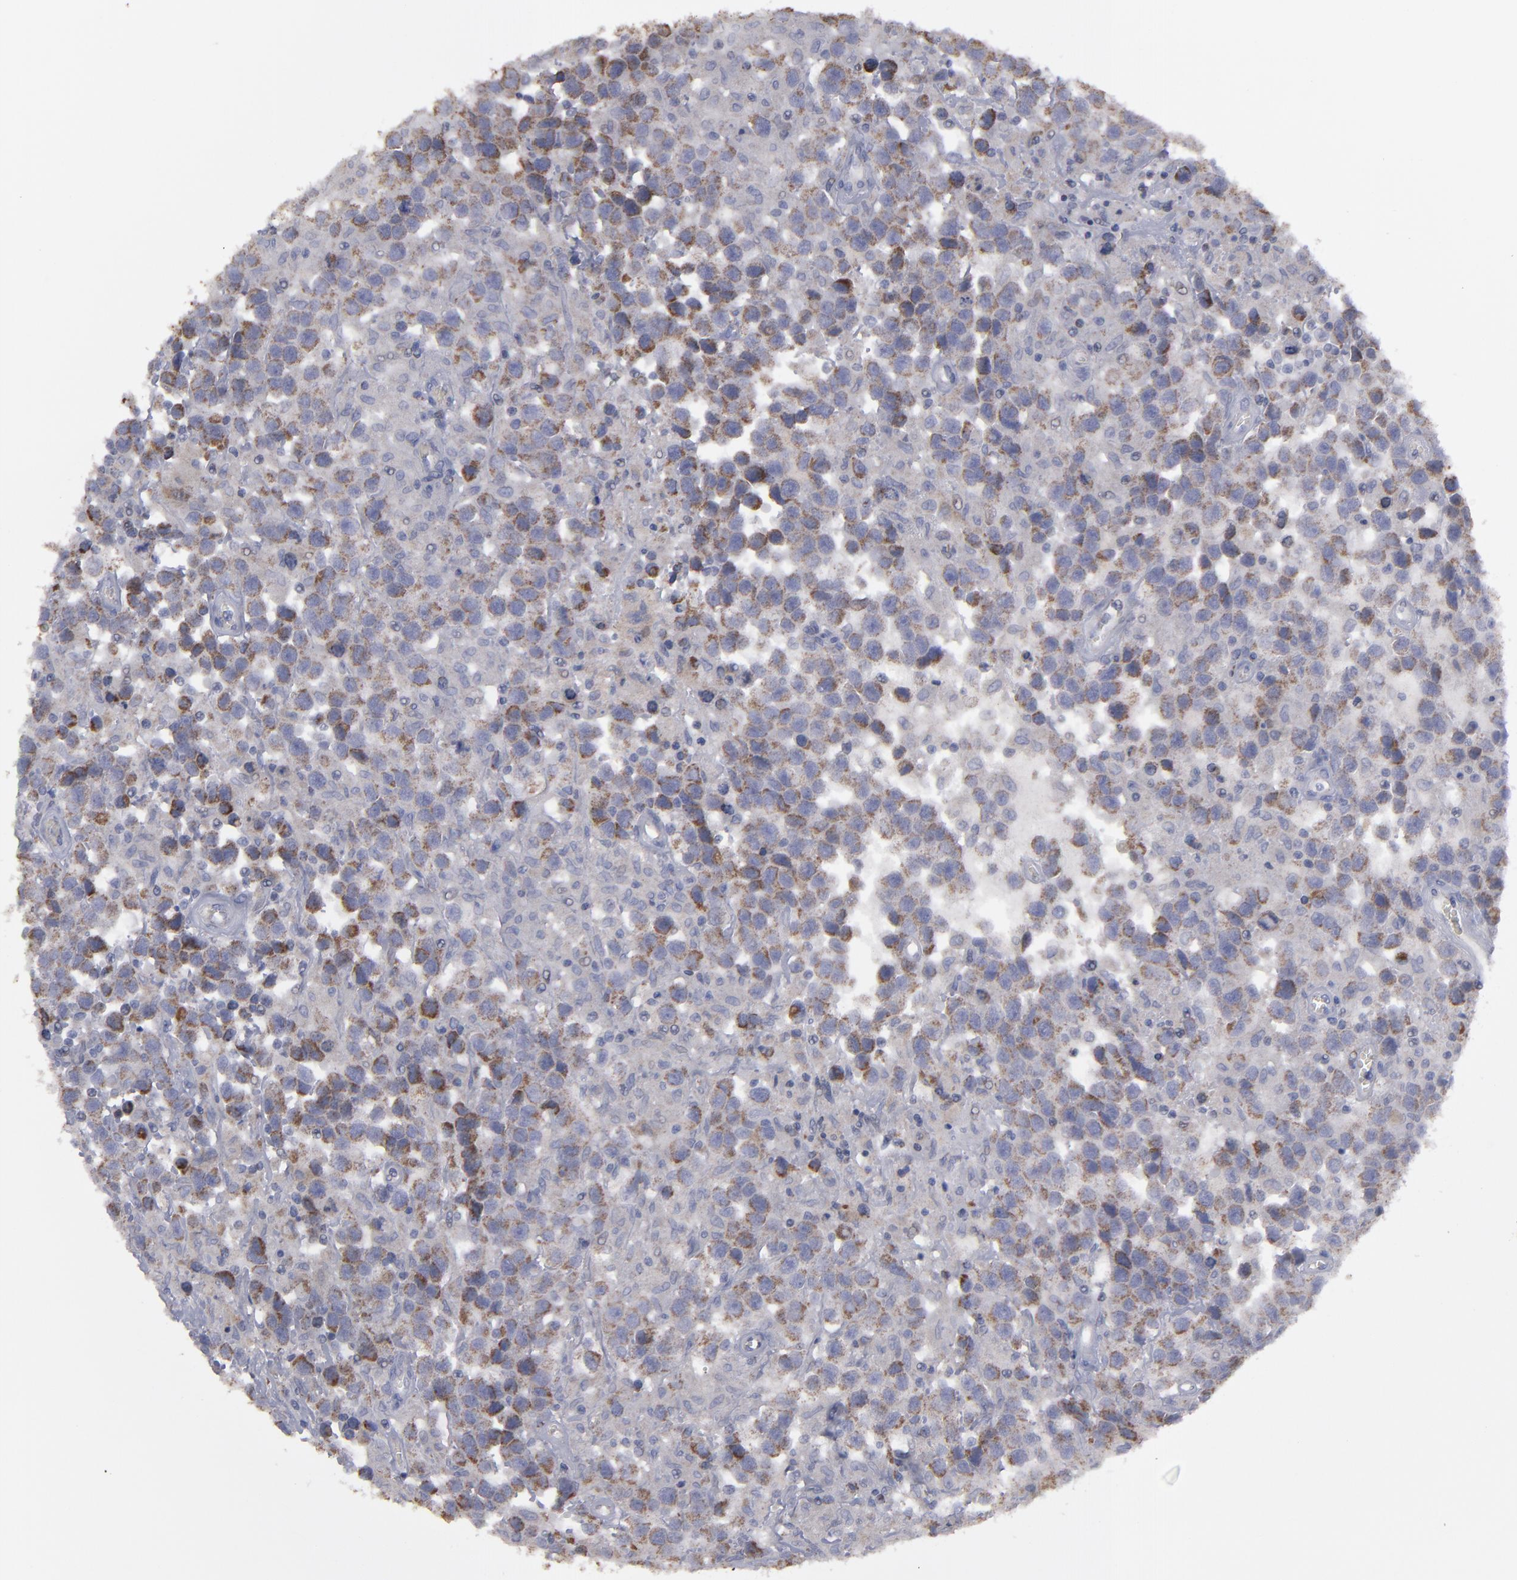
{"staining": {"intensity": "moderate", "quantity": "25%-75%", "location": "cytoplasmic/membranous"}, "tissue": "testis cancer", "cell_type": "Tumor cells", "image_type": "cancer", "snomed": [{"axis": "morphology", "description": "Seminoma, NOS"}, {"axis": "topography", "description": "Testis"}], "caption": "Brown immunohistochemical staining in human testis cancer (seminoma) exhibits moderate cytoplasmic/membranous positivity in about 25%-75% of tumor cells.", "gene": "MYOM2", "patient": {"sex": "male", "age": 43}}